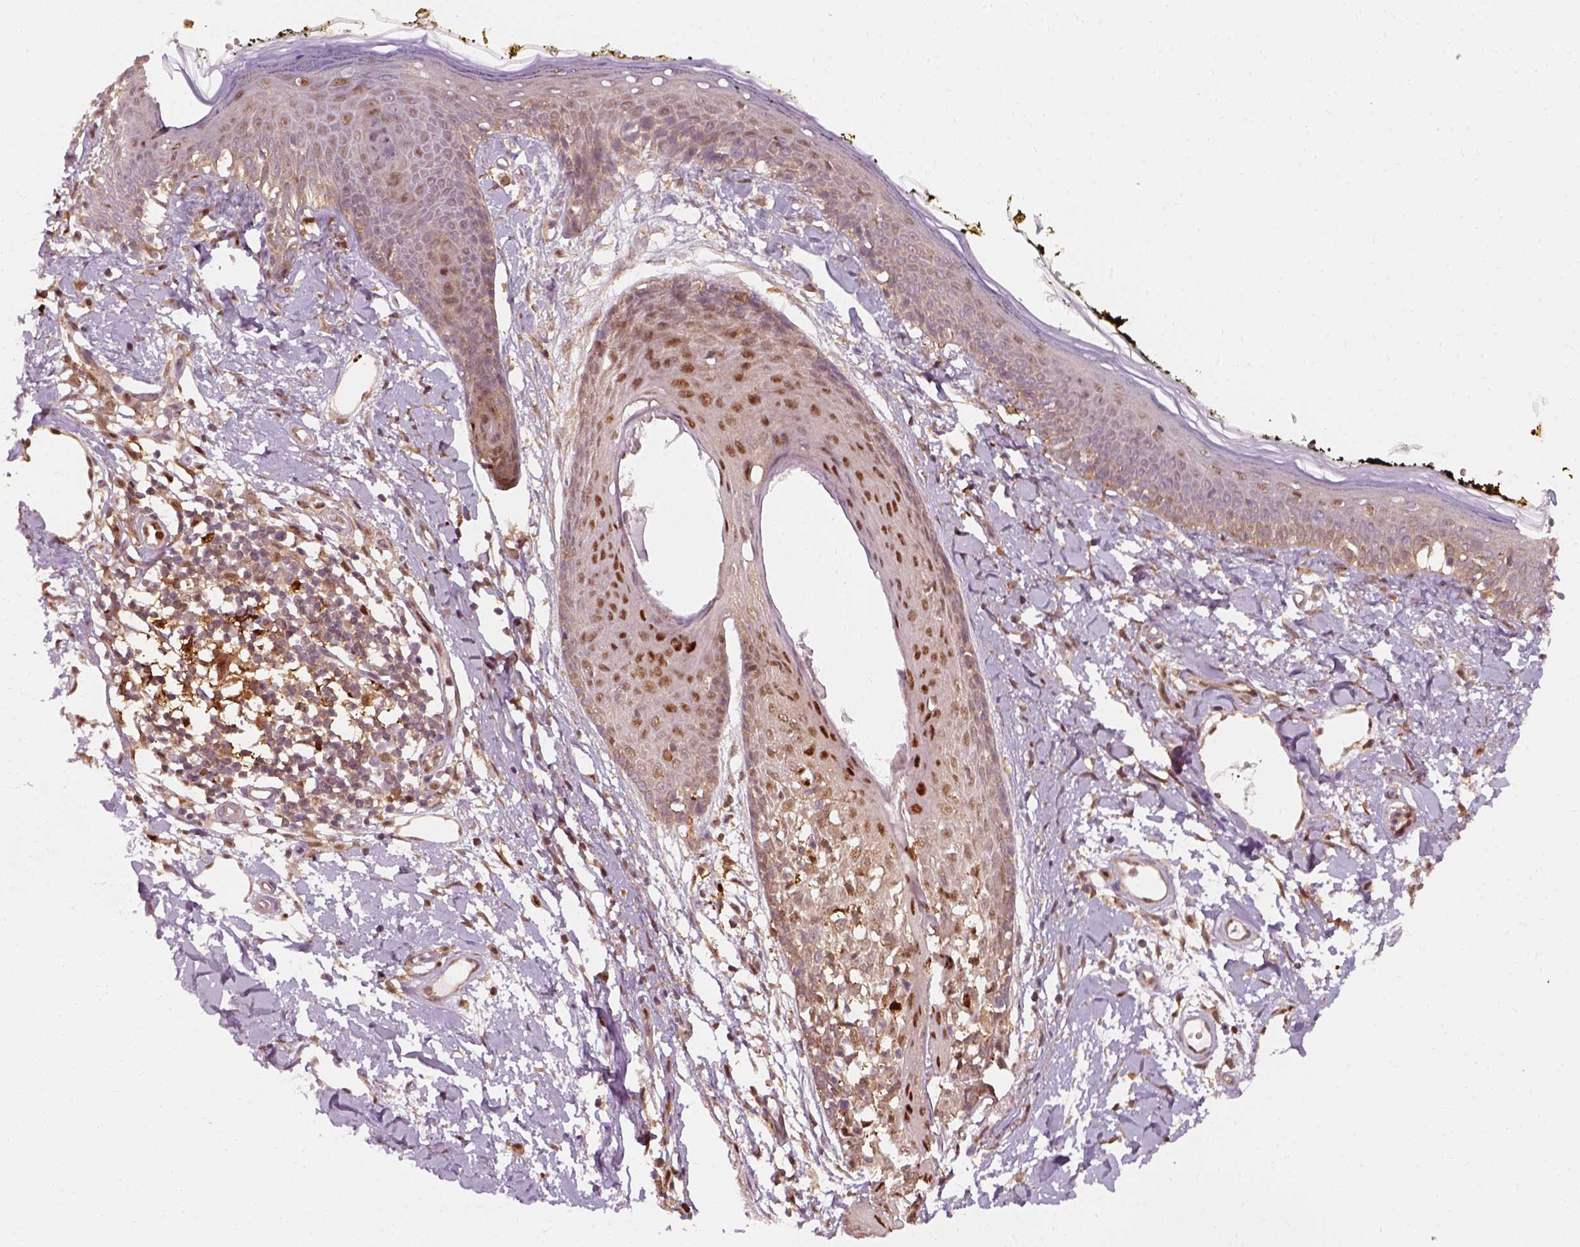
{"staining": {"intensity": "moderate", "quantity": ">75%", "location": "cytoplasmic/membranous"}, "tissue": "skin", "cell_type": "Fibroblasts", "image_type": "normal", "snomed": [{"axis": "morphology", "description": "Normal tissue, NOS"}, {"axis": "topography", "description": "Skin"}], "caption": "Protein expression analysis of benign human skin reveals moderate cytoplasmic/membranous positivity in approximately >75% of fibroblasts.", "gene": "SQSTM1", "patient": {"sex": "male", "age": 76}}